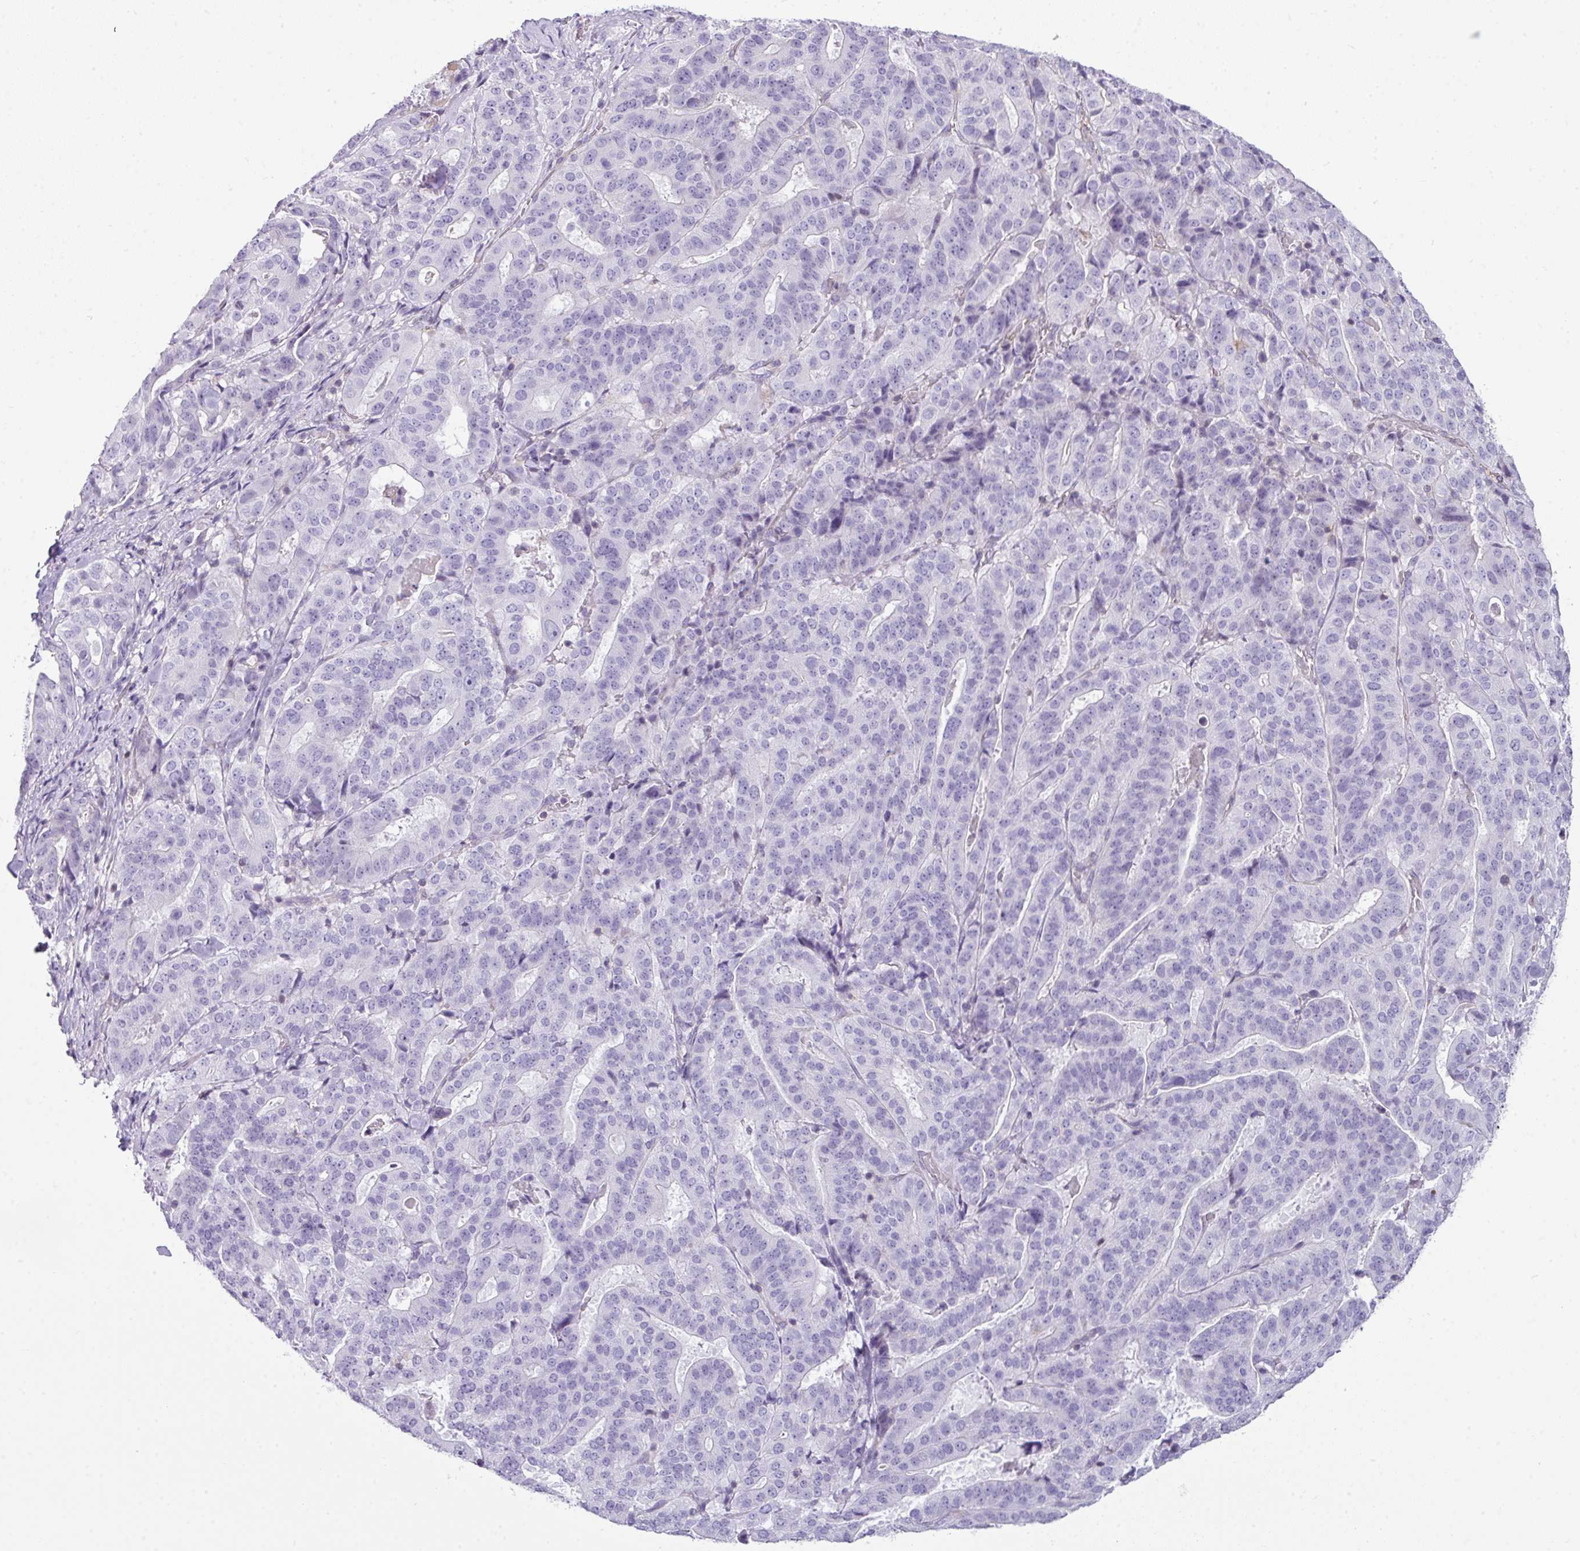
{"staining": {"intensity": "negative", "quantity": "none", "location": "none"}, "tissue": "stomach cancer", "cell_type": "Tumor cells", "image_type": "cancer", "snomed": [{"axis": "morphology", "description": "Adenocarcinoma, NOS"}, {"axis": "topography", "description": "Stomach"}], "caption": "Immunohistochemistry photomicrograph of neoplastic tissue: stomach cancer (adenocarcinoma) stained with DAB (3,3'-diaminobenzidine) exhibits no significant protein expression in tumor cells. (Brightfield microscopy of DAB (3,3'-diaminobenzidine) immunohistochemistry at high magnification).", "gene": "STAT5A", "patient": {"sex": "male", "age": 48}}